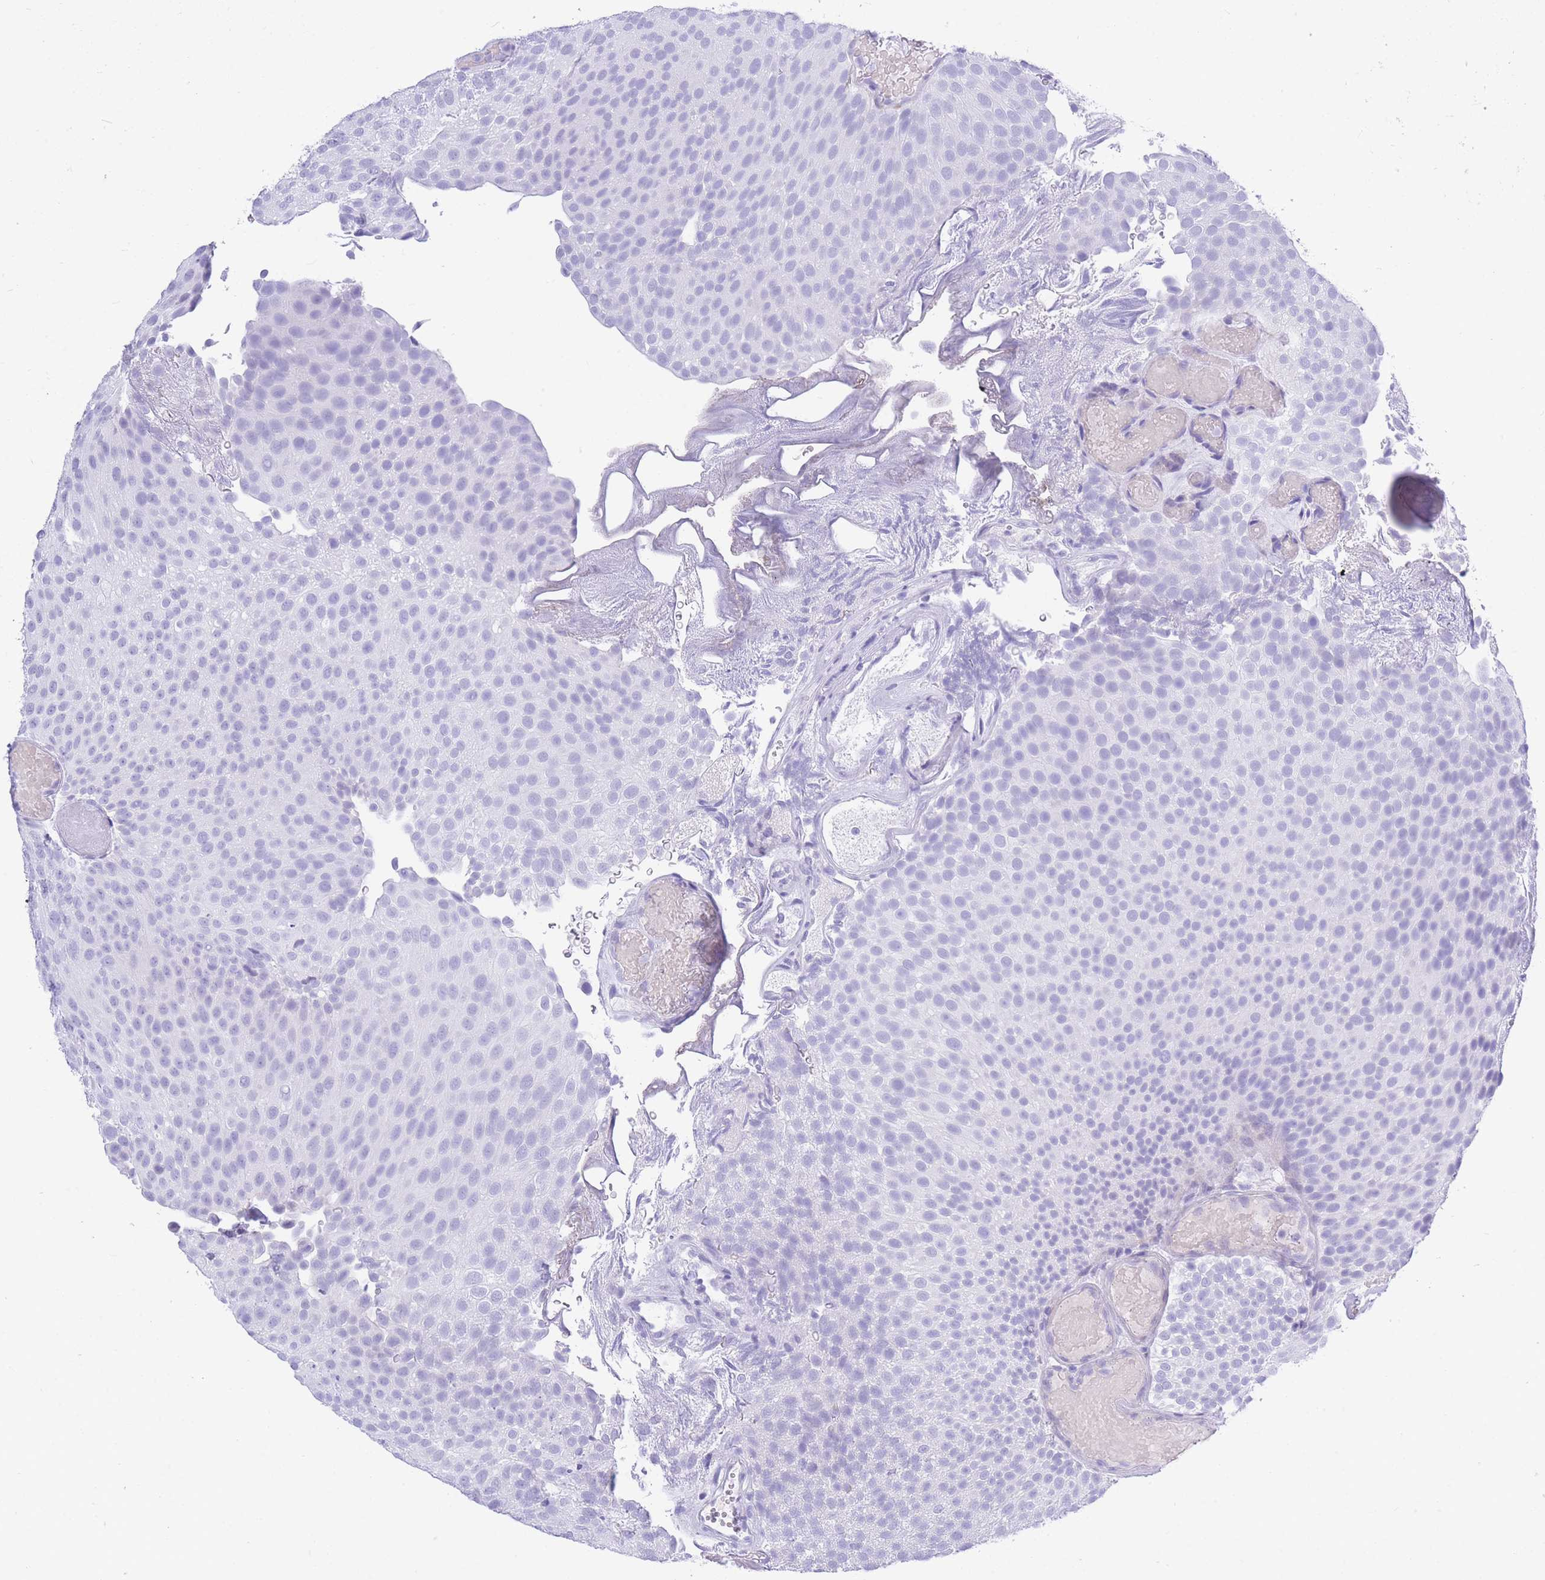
{"staining": {"intensity": "negative", "quantity": "none", "location": "none"}, "tissue": "urothelial cancer", "cell_type": "Tumor cells", "image_type": "cancer", "snomed": [{"axis": "morphology", "description": "Urothelial carcinoma, Low grade"}, {"axis": "topography", "description": "Urinary bladder"}], "caption": "This is a photomicrograph of immunohistochemistry (IHC) staining of urothelial carcinoma (low-grade), which shows no expression in tumor cells. (Brightfield microscopy of DAB (3,3'-diaminobenzidine) immunohistochemistry (IHC) at high magnification).", "gene": "ZFP62", "patient": {"sex": "male", "age": 78}}